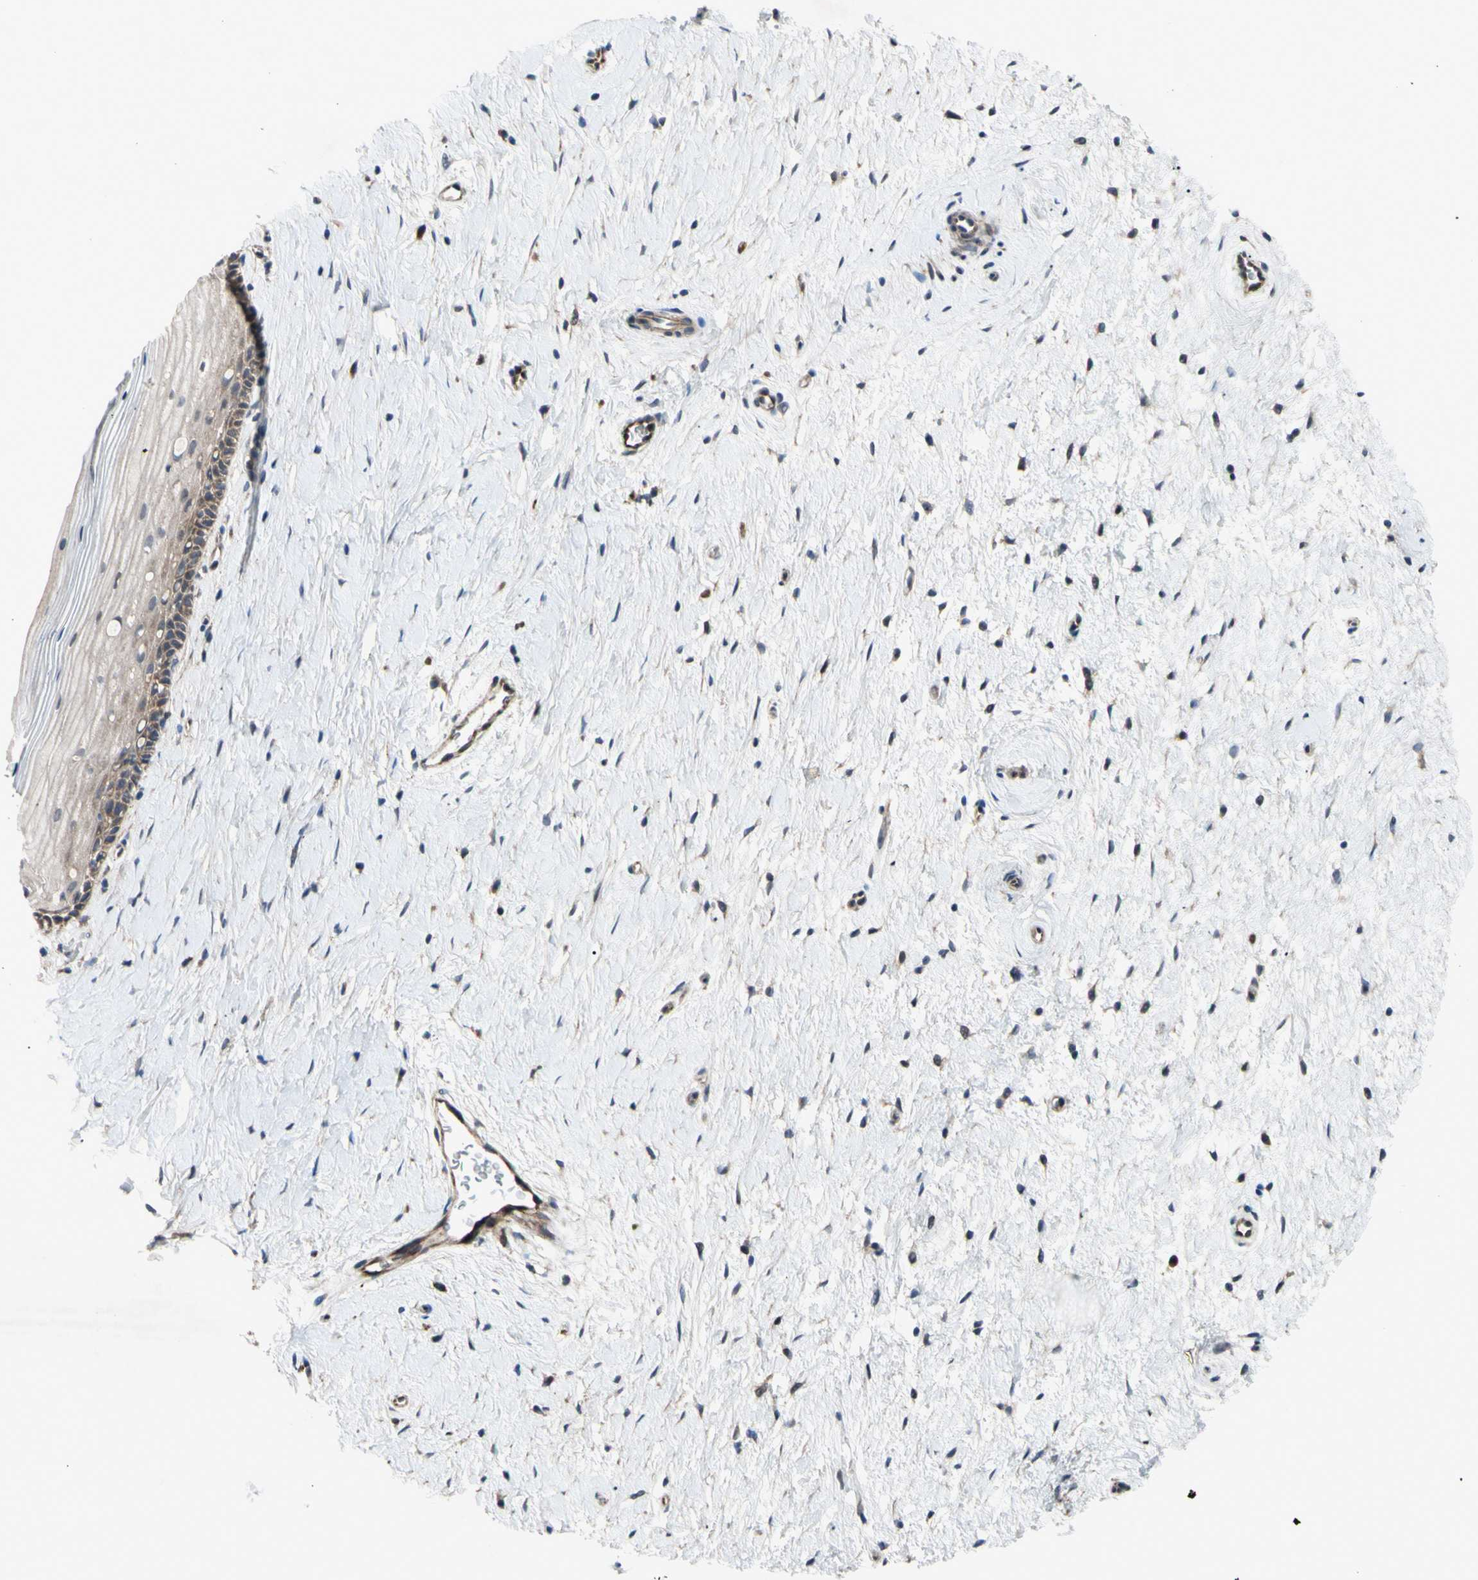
{"staining": {"intensity": "moderate", "quantity": ">75%", "location": "cytoplasmic/membranous"}, "tissue": "cervix", "cell_type": "Glandular cells", "image_type": "normal", "snomed": [{"axis": "morphology", "description": "Normal tissue, NOS"}, {"axis": "topography", "description": "Cervix"}], "caption": "Immunohistochemistry of normal cervix exhibits medium levels of moderate cytoplasmic/membranous expression in approximately >75% of glandular cells. (DAB IHC with brightfield microscopy, high magnification).", "gene": "SVIL", "patient": {"sex": "female", "age": 39}}